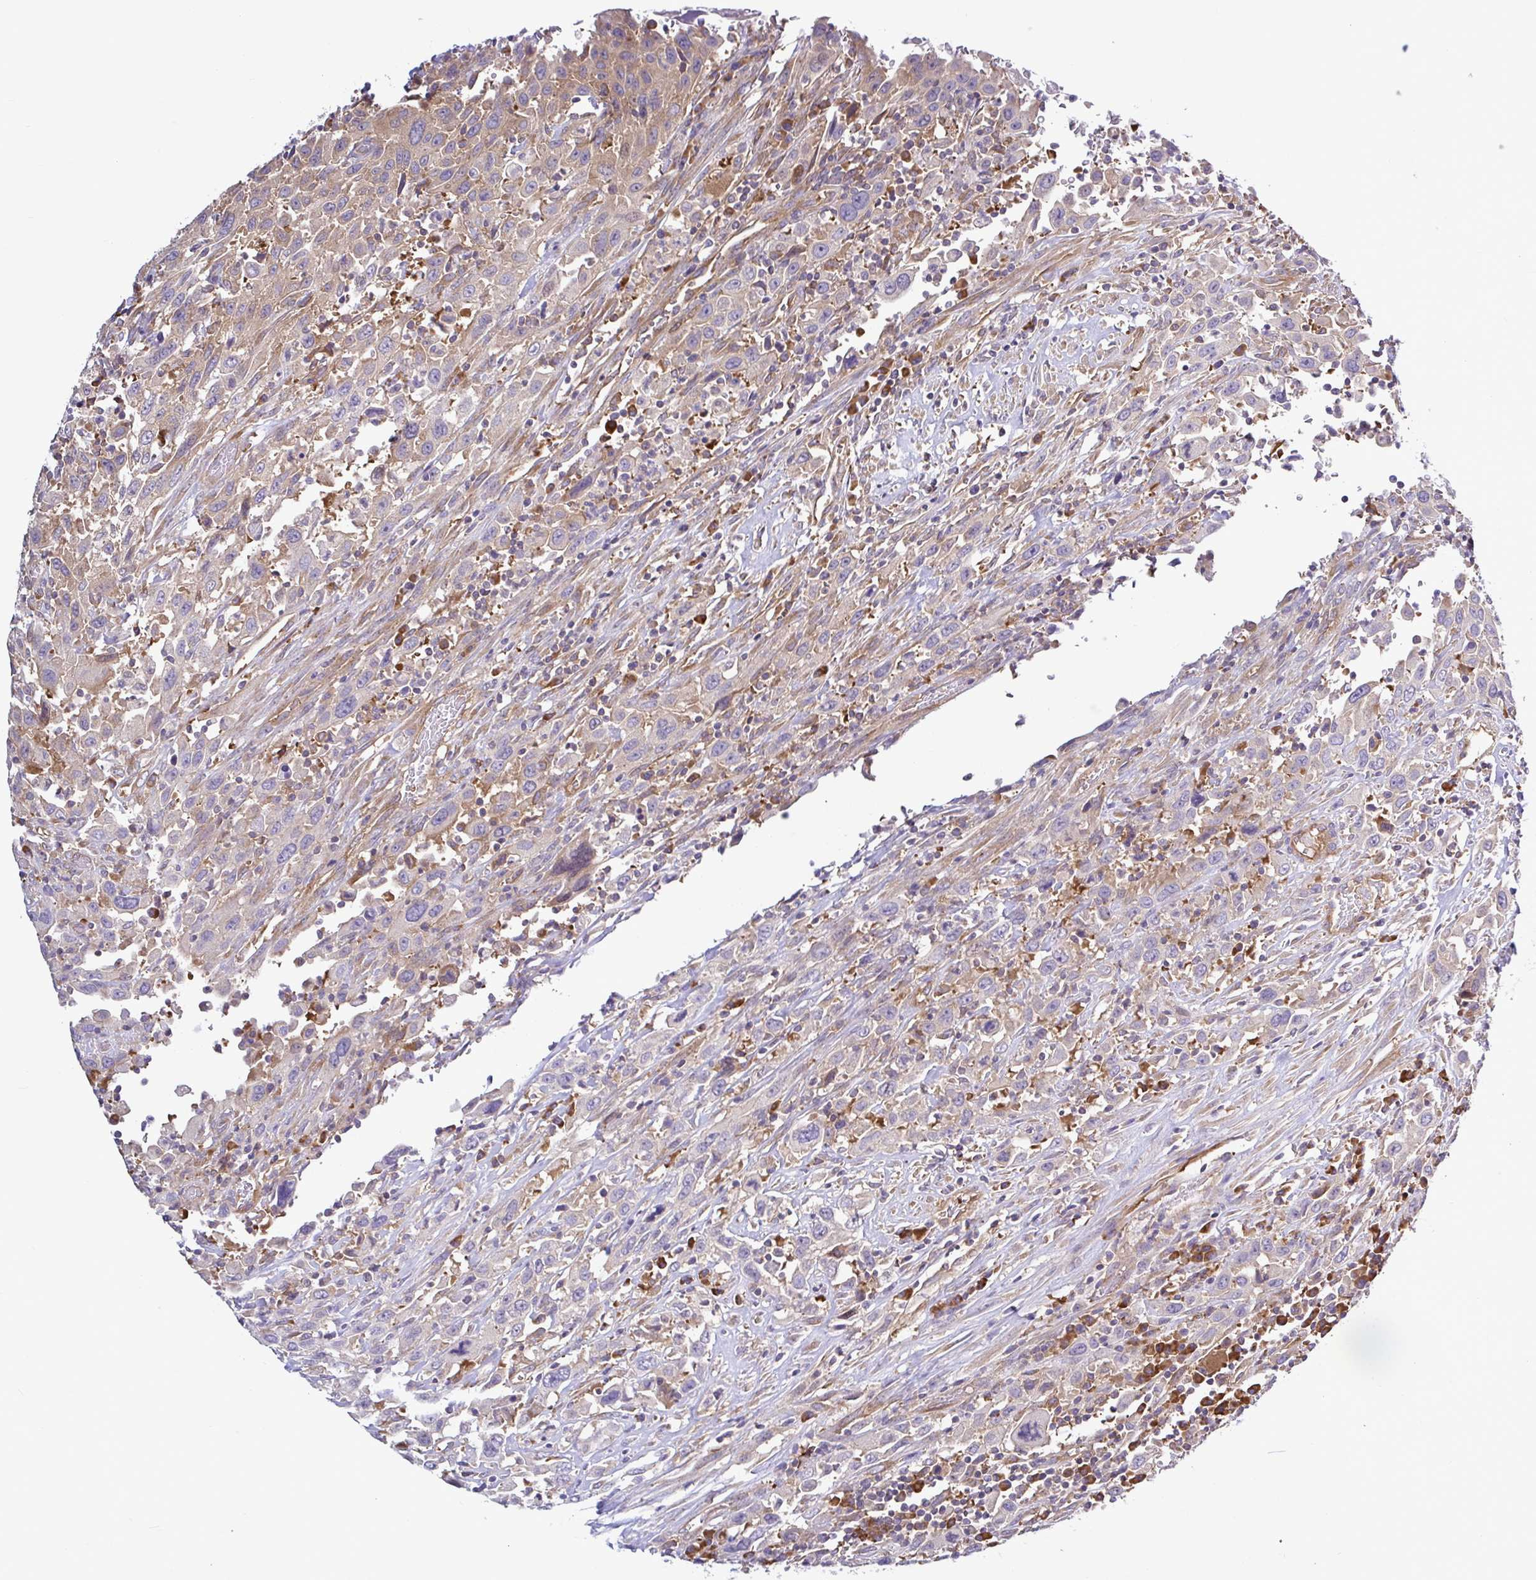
{"staining": {"intensity": "weak", "quantity": "<25%", "location": "cytoplasmic/membranous"}, "tissue": "urothelial cancer", "cell_type": "Tumor cells", "image_type": "cancer", "snomed": [{"axis": "morphology", "description": "Urothelial carcinoma, High grade"}, {"axis": "topography", "description": "Urinary bladder"}], "caption": "Tumor cells show no significant positivity in urothelial cancer.", "gene": "LARS1", "patient": {"sex": "male", "age": 61}}